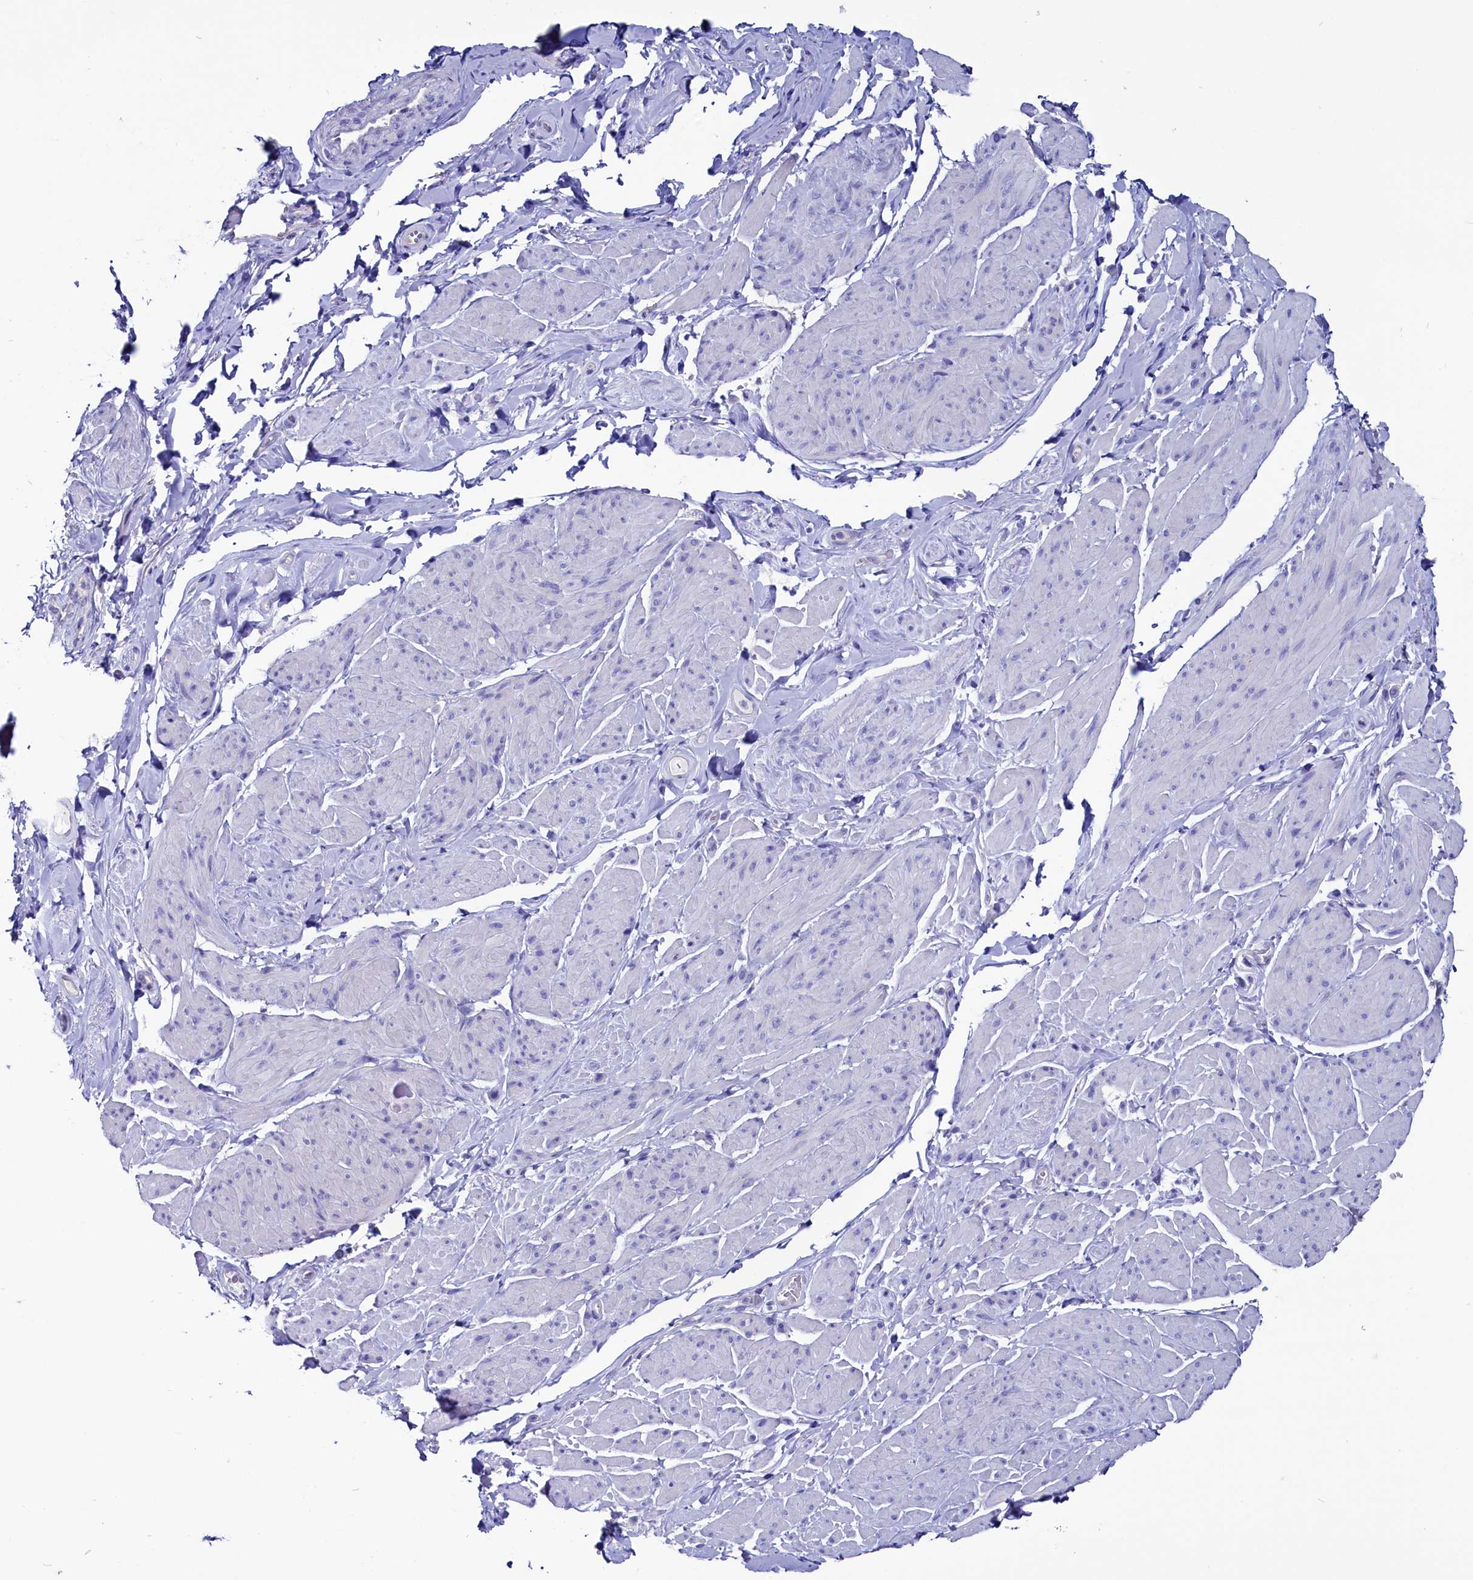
{"staining": {"intensity": "negative", "quantity": "none", "location": "none"}, "tissue": "smooth muscle", "cell_type": "Smooth muscle cells", "image_type": "normal", "snomed": [{"axis": "morphology", "description": "Normal tissue, NOS"}, {"axis": "topography", "description": "Smooth muscle"}, {"axis": "topography", "description": "Peripheral nerve tissue"}], "caption": "Immunohistochemical staining of normal smooth muscle reveals no significant positivity in smooth muscle cells. Brightfield microscopy of immunohistochemistry stained with DAB (3,3'-diaminobenzidine) (brown) and hematoxylin (blue), captured at high magnification.", "gene": "CIAPIN1", "patient": {"sex": "male", "age": 69}}